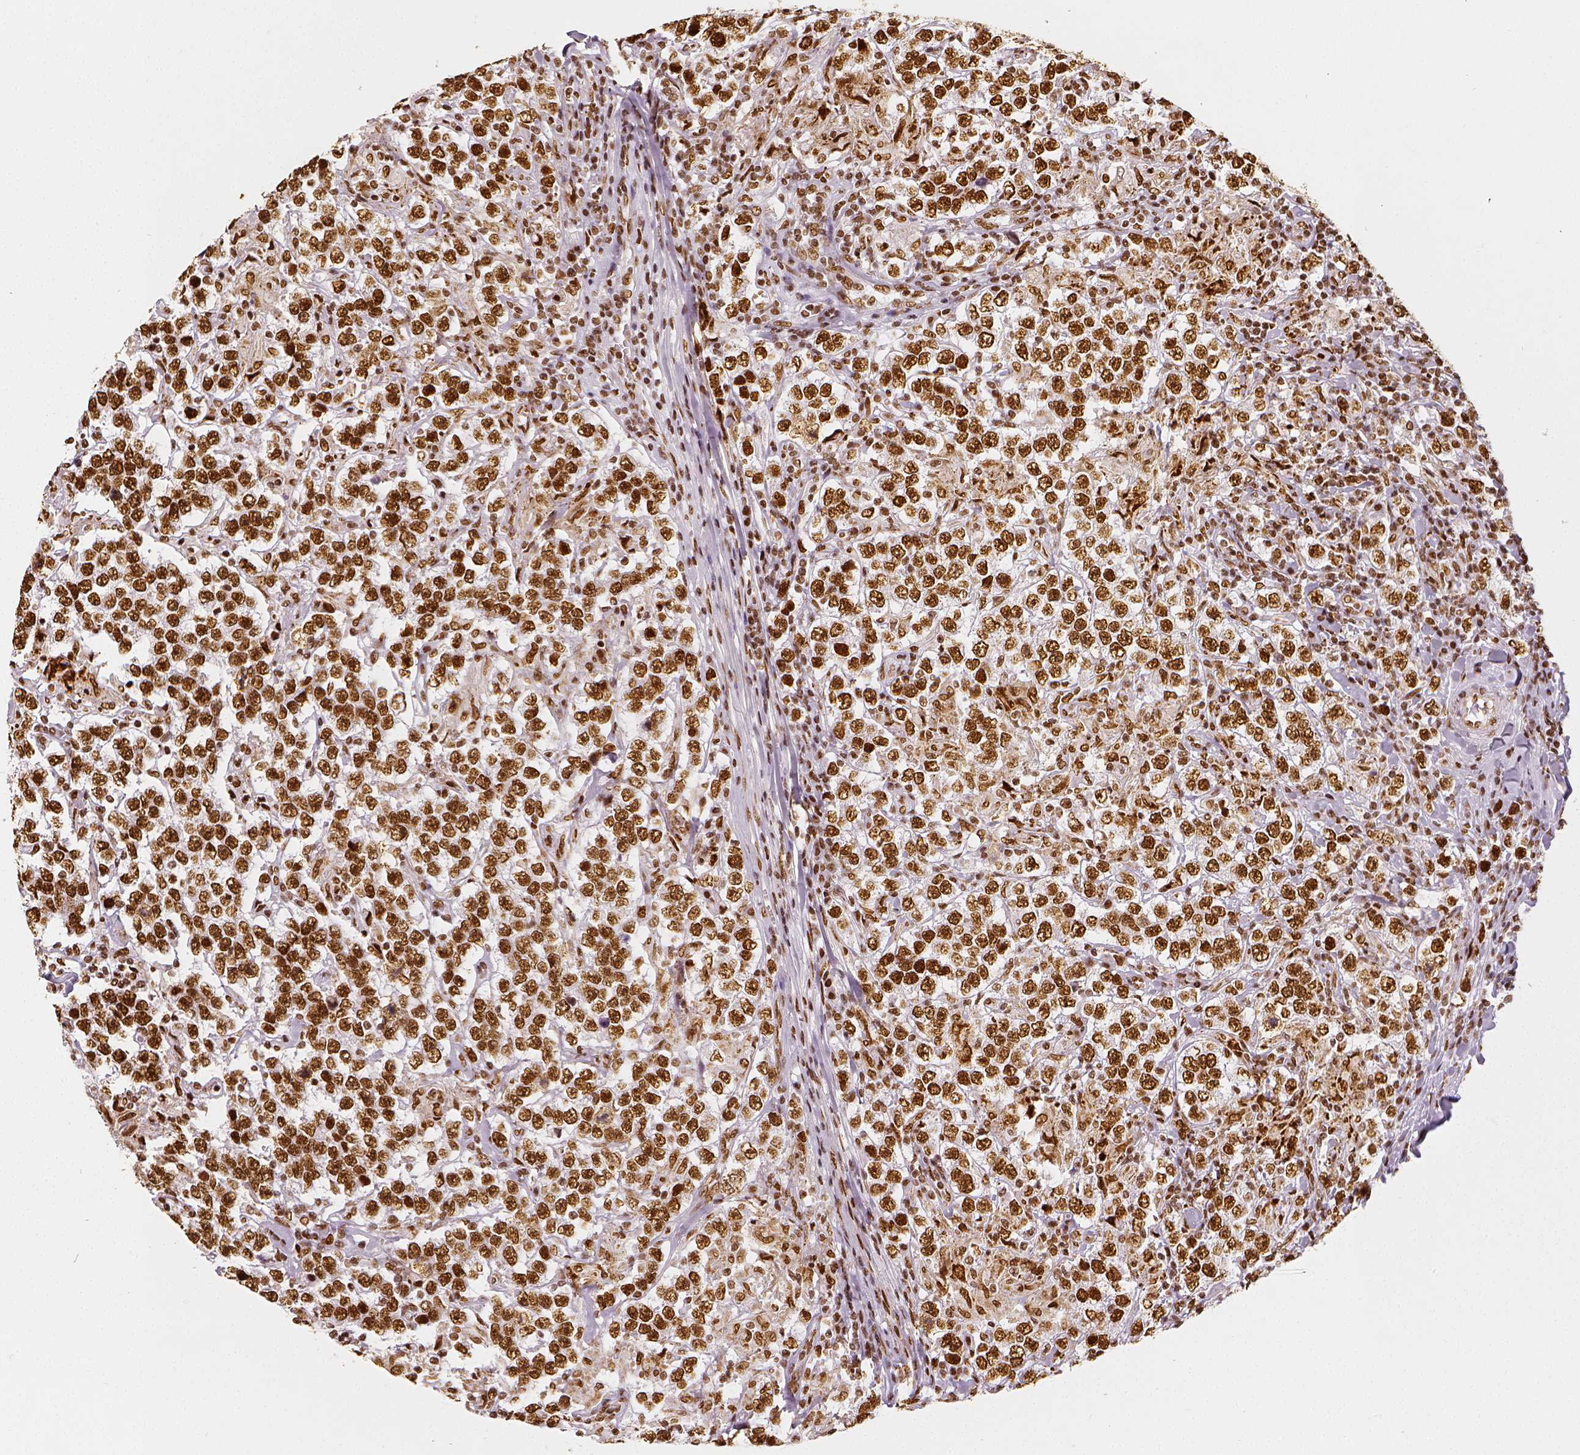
{"staining": {"intensity": "strong", "quantity": ">75%", "location": "nuclear"}, "tissue": "testis cancer", "cell_type": "Tumor cells", "image_type": "cancer", "snomed": [{"axis": "morphology", "description": "Seminoma, NOS"}, {"axis": "morphology", "description": "Carcinoma, Embryonal, NOS"}, {"axis": "topography", "description": "Testis"}], "caption": "Tumor cells exhibit high levels of strong nuclear positivity in approximately >75% of cells in embryonal carcinoma (testis).", "gene": "KDM5B", "patient": {"sex": "male", "age": 41}}